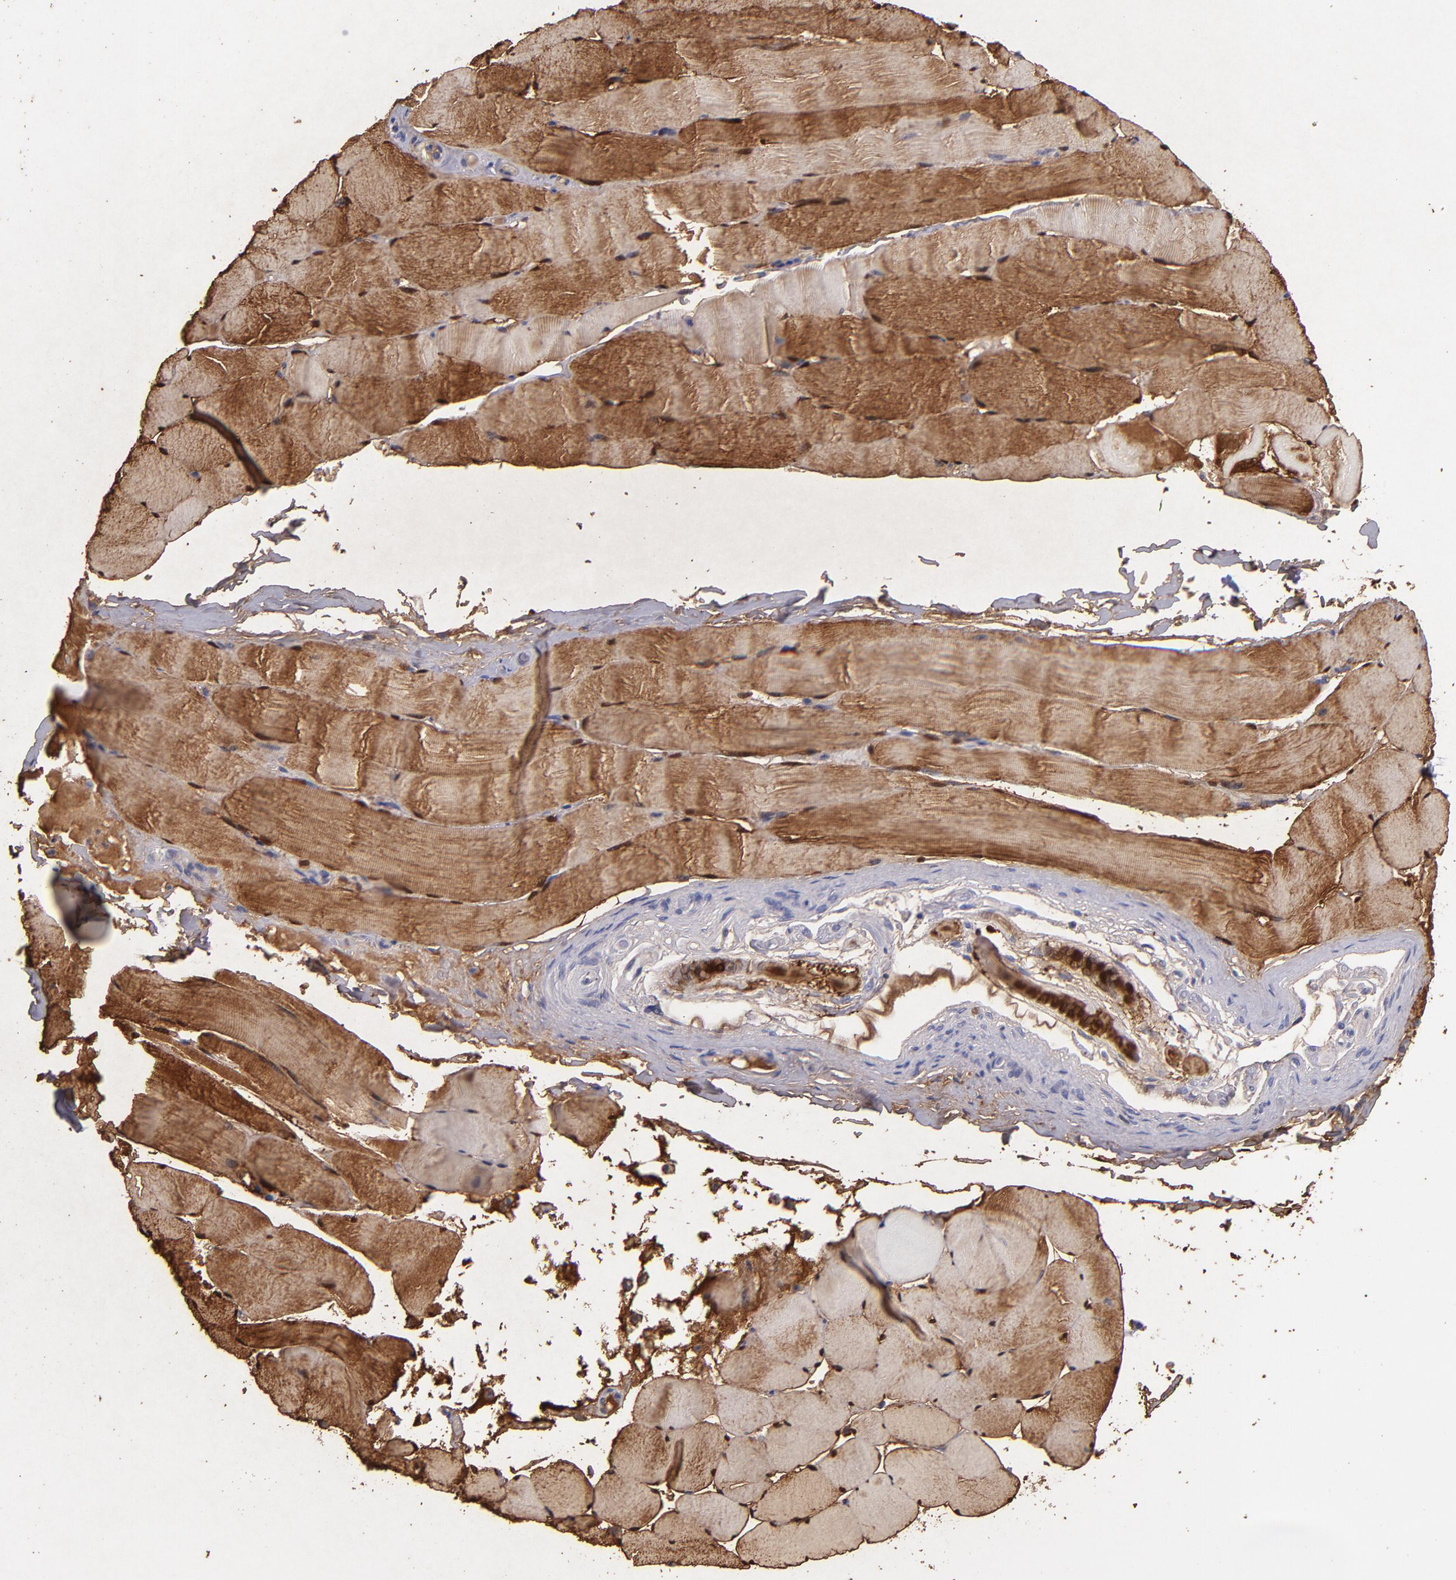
{"staining": {"intensity": "strong", "quantity": ">75%", "location": "cytoplasmic/membranous,nuclear"}, "tissue": "skeletal muscle", "cell_type": "Myocytes", "image_type": "normal", "snomed": [{"axis": "morphology", "description": "Normal tissue, NOS"}, {"axis": "topography", "description": "Skeletal muscle"}], "caption": "Skeletal muscle stained with a brown dye shows strong cytoplasmic/membranous,nuclear positive positivity in about >75% of myocytes.", "gene": "MB", "patient": {"sex": "male", "age": 62}}